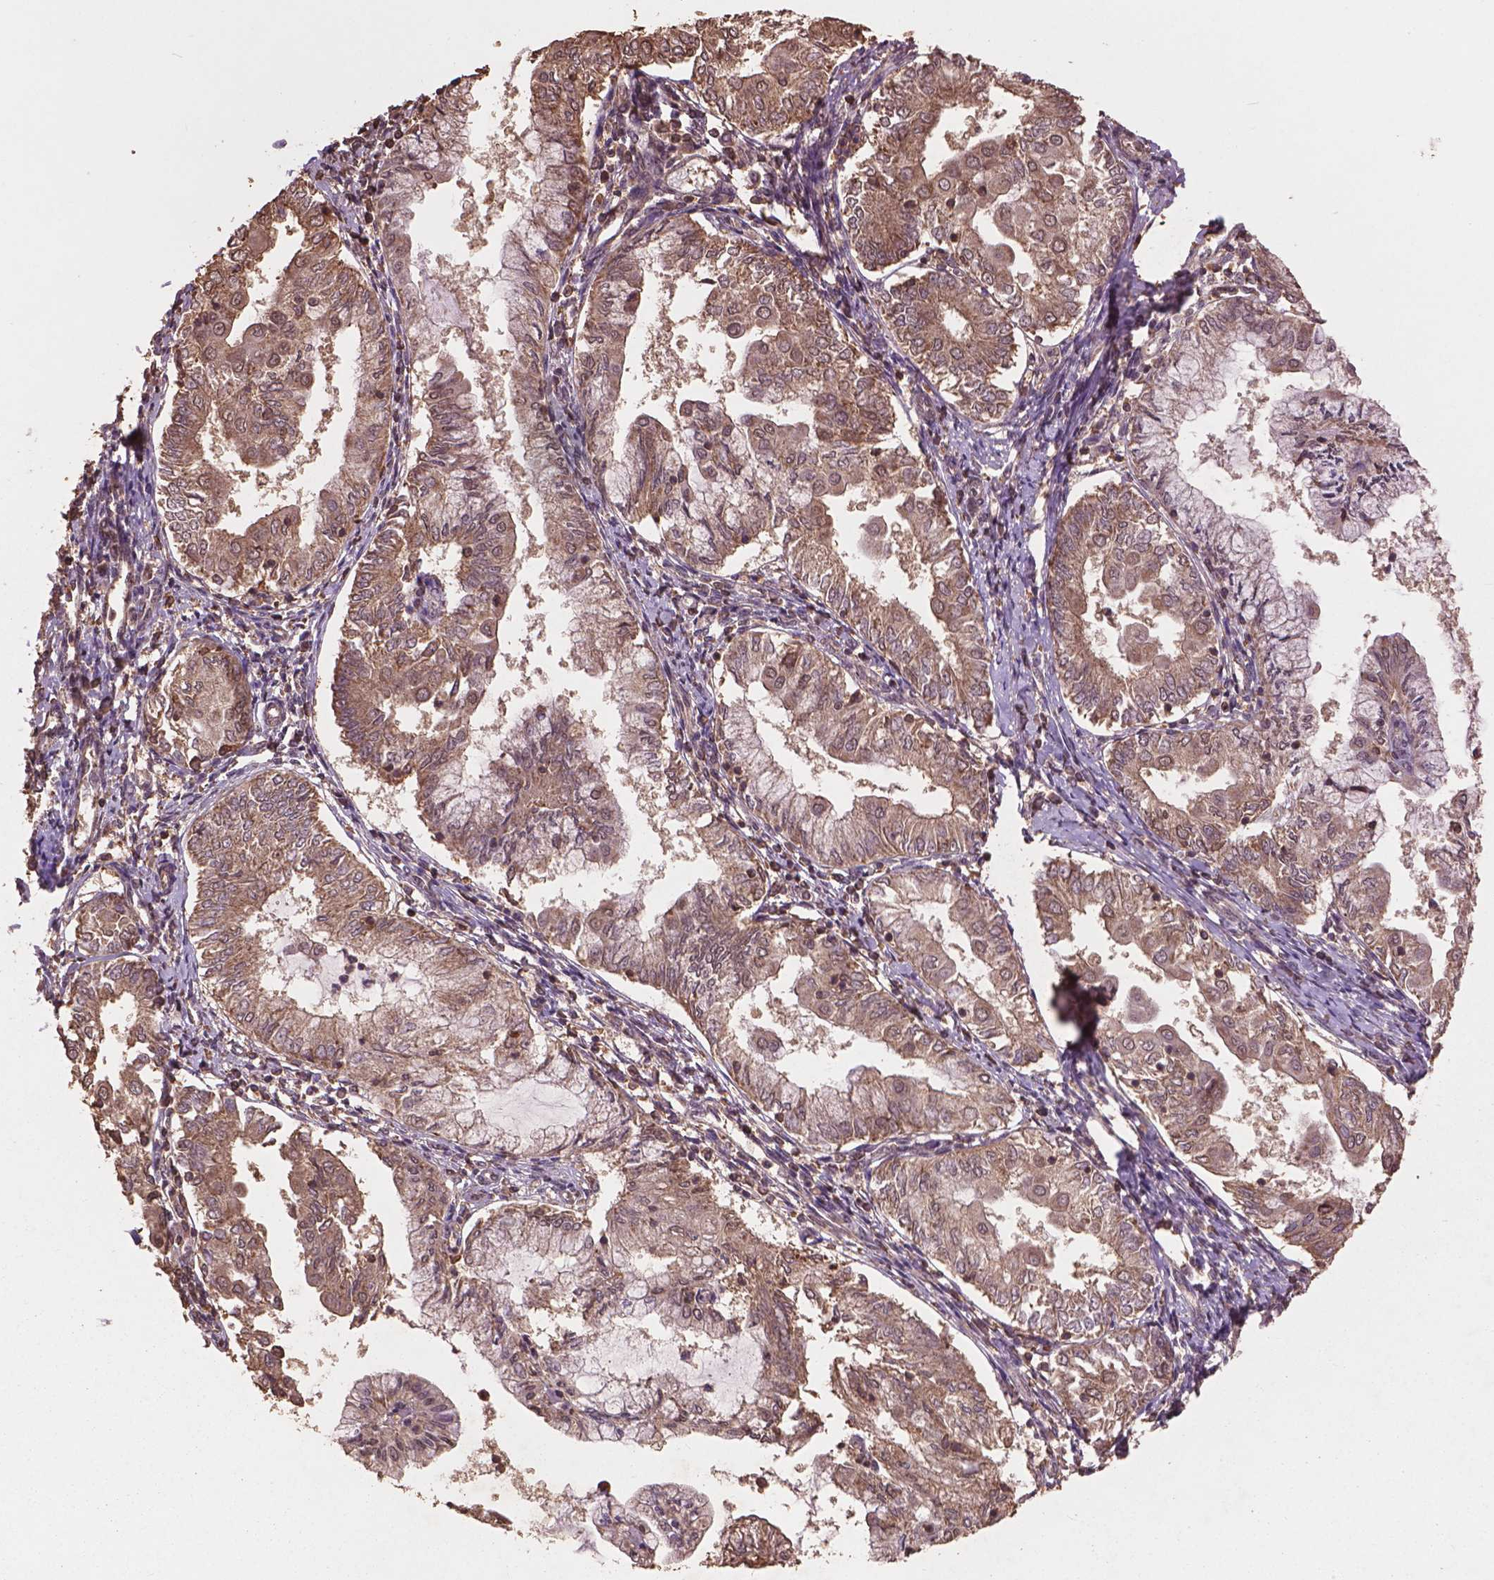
{"staining": {"intensity": "weak", "quantity": ">75%", "location": "cytoplasmic/membranous"}, "tissue": "endometrial cancer", "cell_type": "Tumor cells", "image_type": "cancer", "snomed": [{"axis": "morphology", "description": "Adenocarcinoma, NOS"}, {"axis": "topography", "description": "Endometrium"}], "caption": "Immunohistochemical staining of adenocarcinoma (endometrial) exhibits weak cytoplasmic/membranous protein positivity in about >75% of tumor cells.", "gene": "BABAM1", "patient": {"sex": "female", "age": 68}}